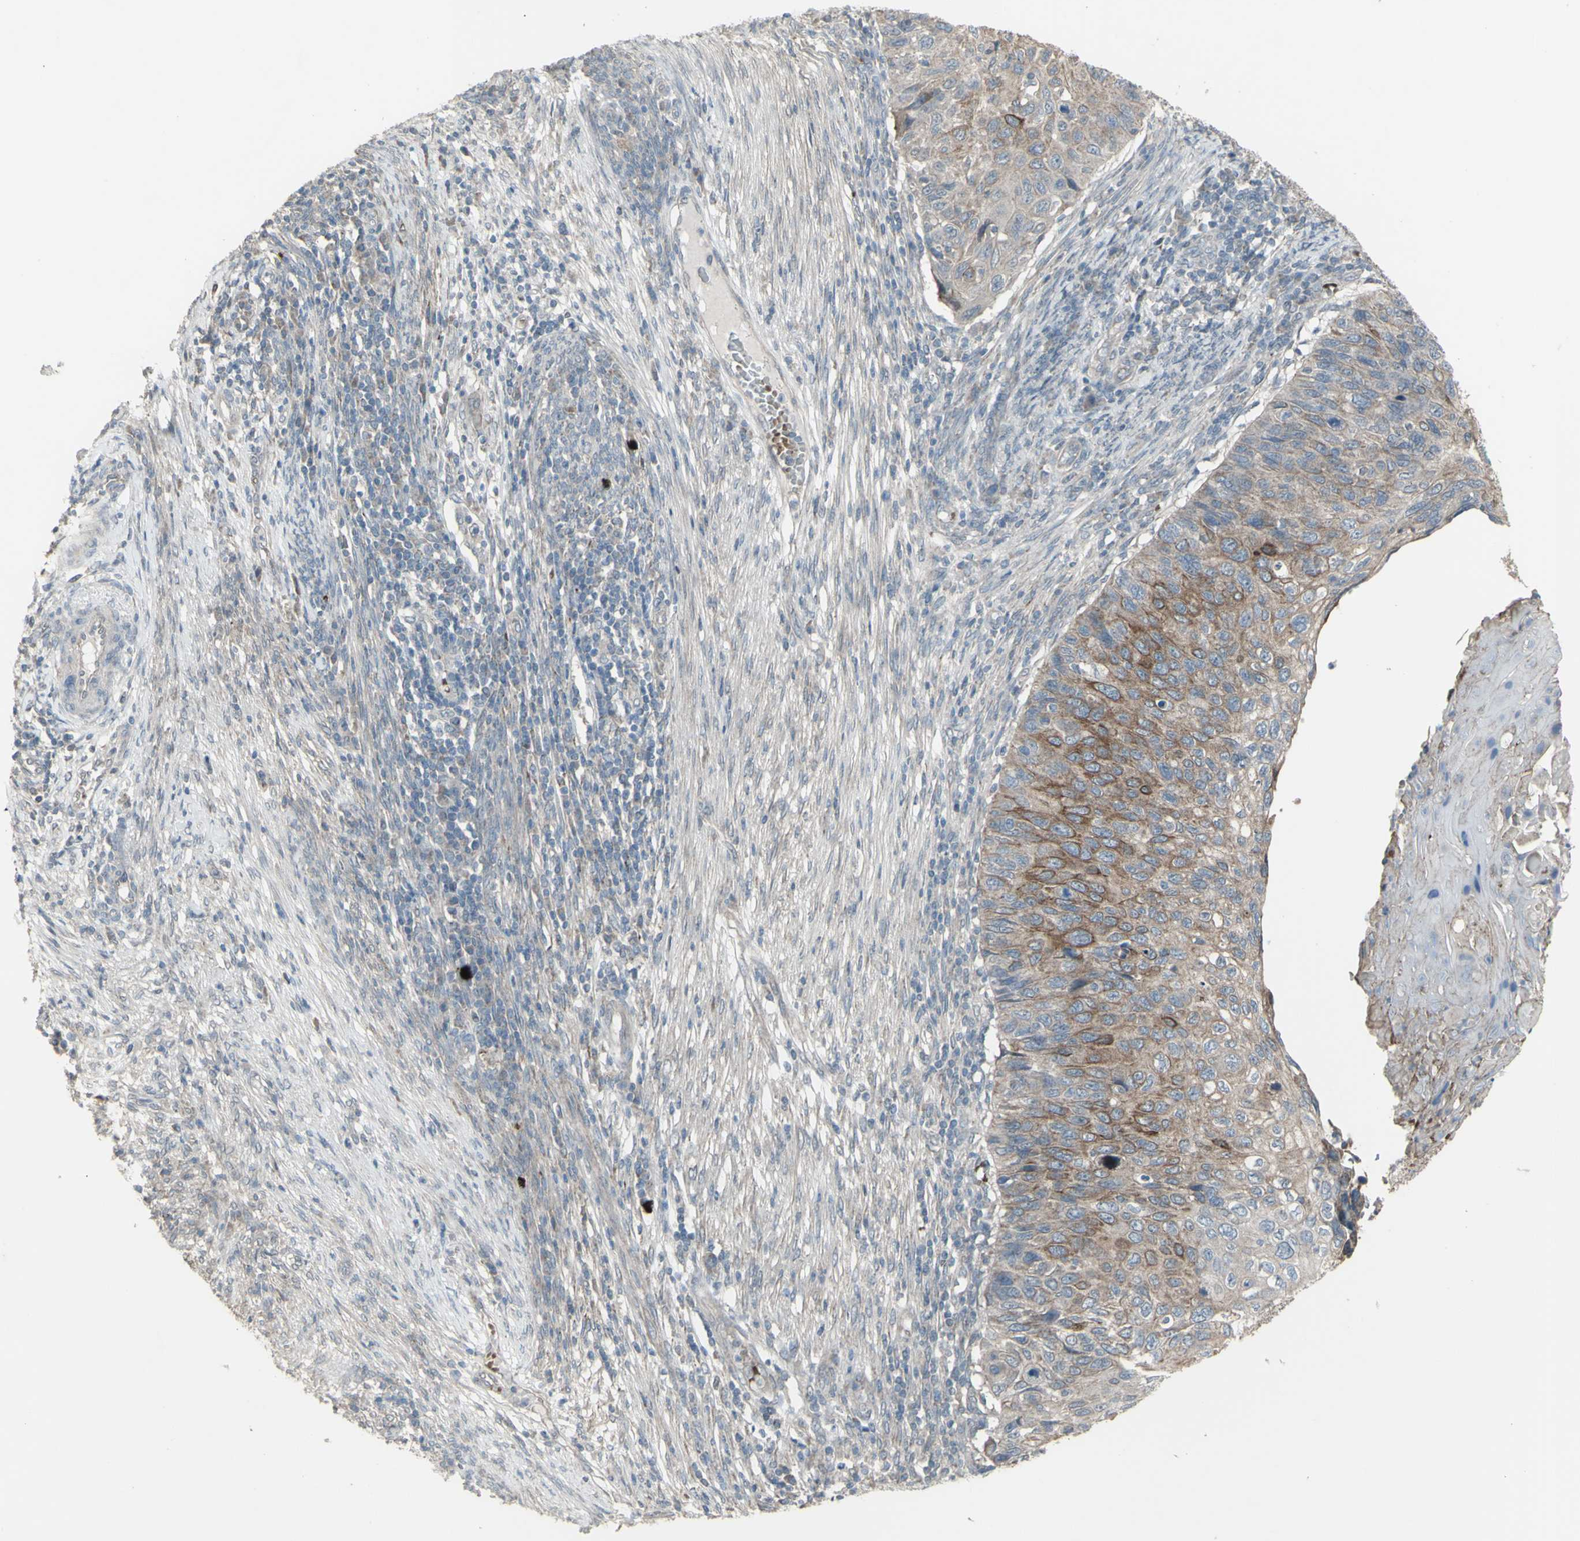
{"staining": {"intensity": "weak", "quantity": ">75%", "location": "cytoplasmic/membranous"}, "tissue": "cervical cancer", "cell_type": "Tumor cells", "image_type": "cancer", "snomed": [{"axis": "morphology", "description": "Squamous cell carcinoma, NOS"}, {"axis": "topography", "description": "Cervix"}], "caption": "Cervical cancer (squamous cell carcinoma) stained with a protein marker reveals weak staining in tumor cells.", "gene": "GRAMD1B", "patient": {"sex": "female", "age": 70}}